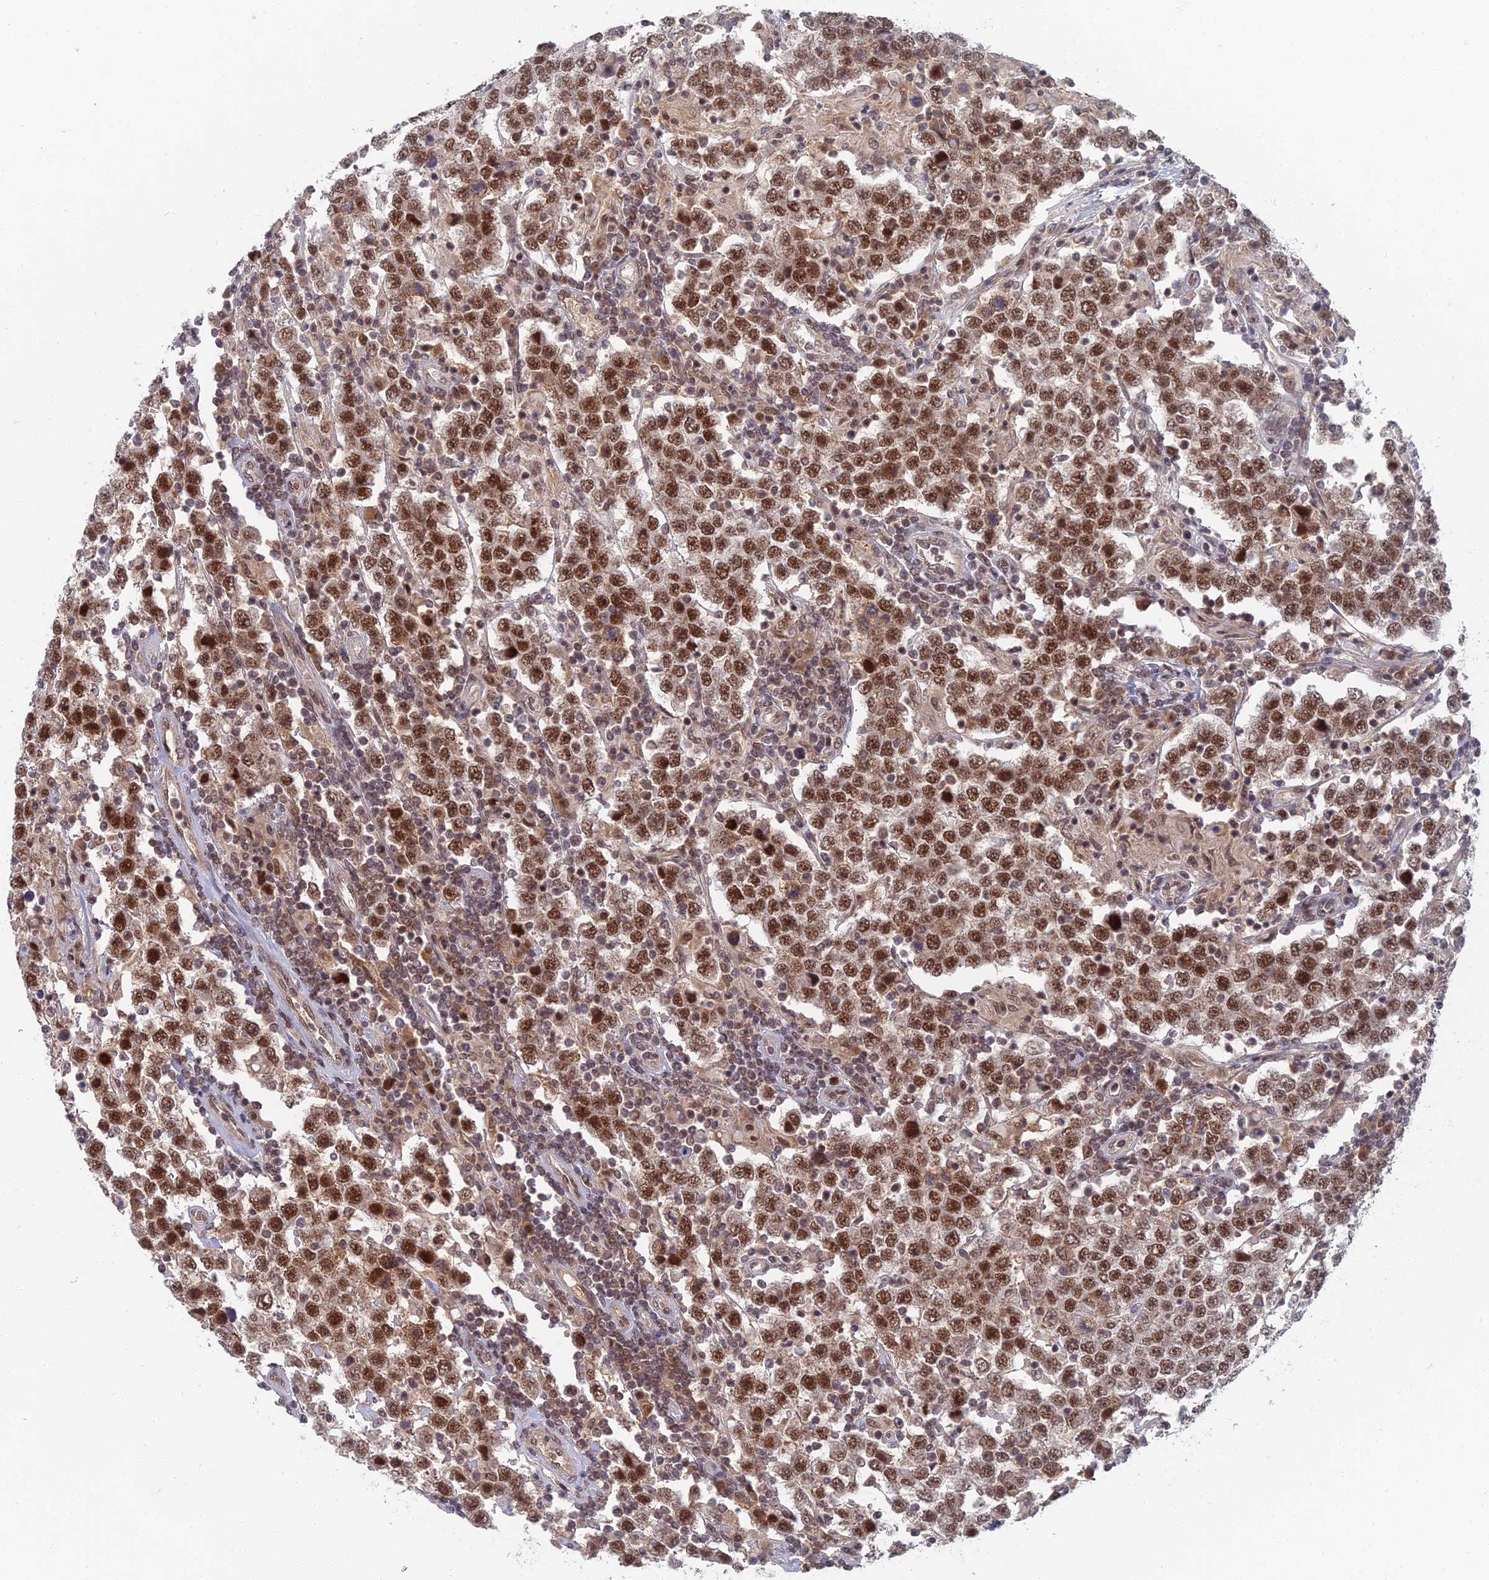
{"staining": {"intensity": "strong", "quantity": ">75%", "location": "nuclear"}, "tissue": "testis cancer", "cell_type": "Tumor cells", "image_type": "cancer", "snomed": [{"axis": "morphology", "description": "Normal tissue, NOS"}, {"axis": "morphology", "description": "Urothelial carcinoma, High grade"}, {"axis": "morphology", "description": "Seminoma, NOS"}, {"axis": "morphology", "description": "Carcinoma, Embryonal, NOS"}, {"axis": "topography", "description": "Urinary bladder"}, {"axis": "topography", "description": "Testis"}], "caption": "Protein staining of testis cancer tissue reveals strong nuclear expression in about >75% of tumor cells.", "gene": "TCEA2", "patient": {"sex": "male", "age": 41}}